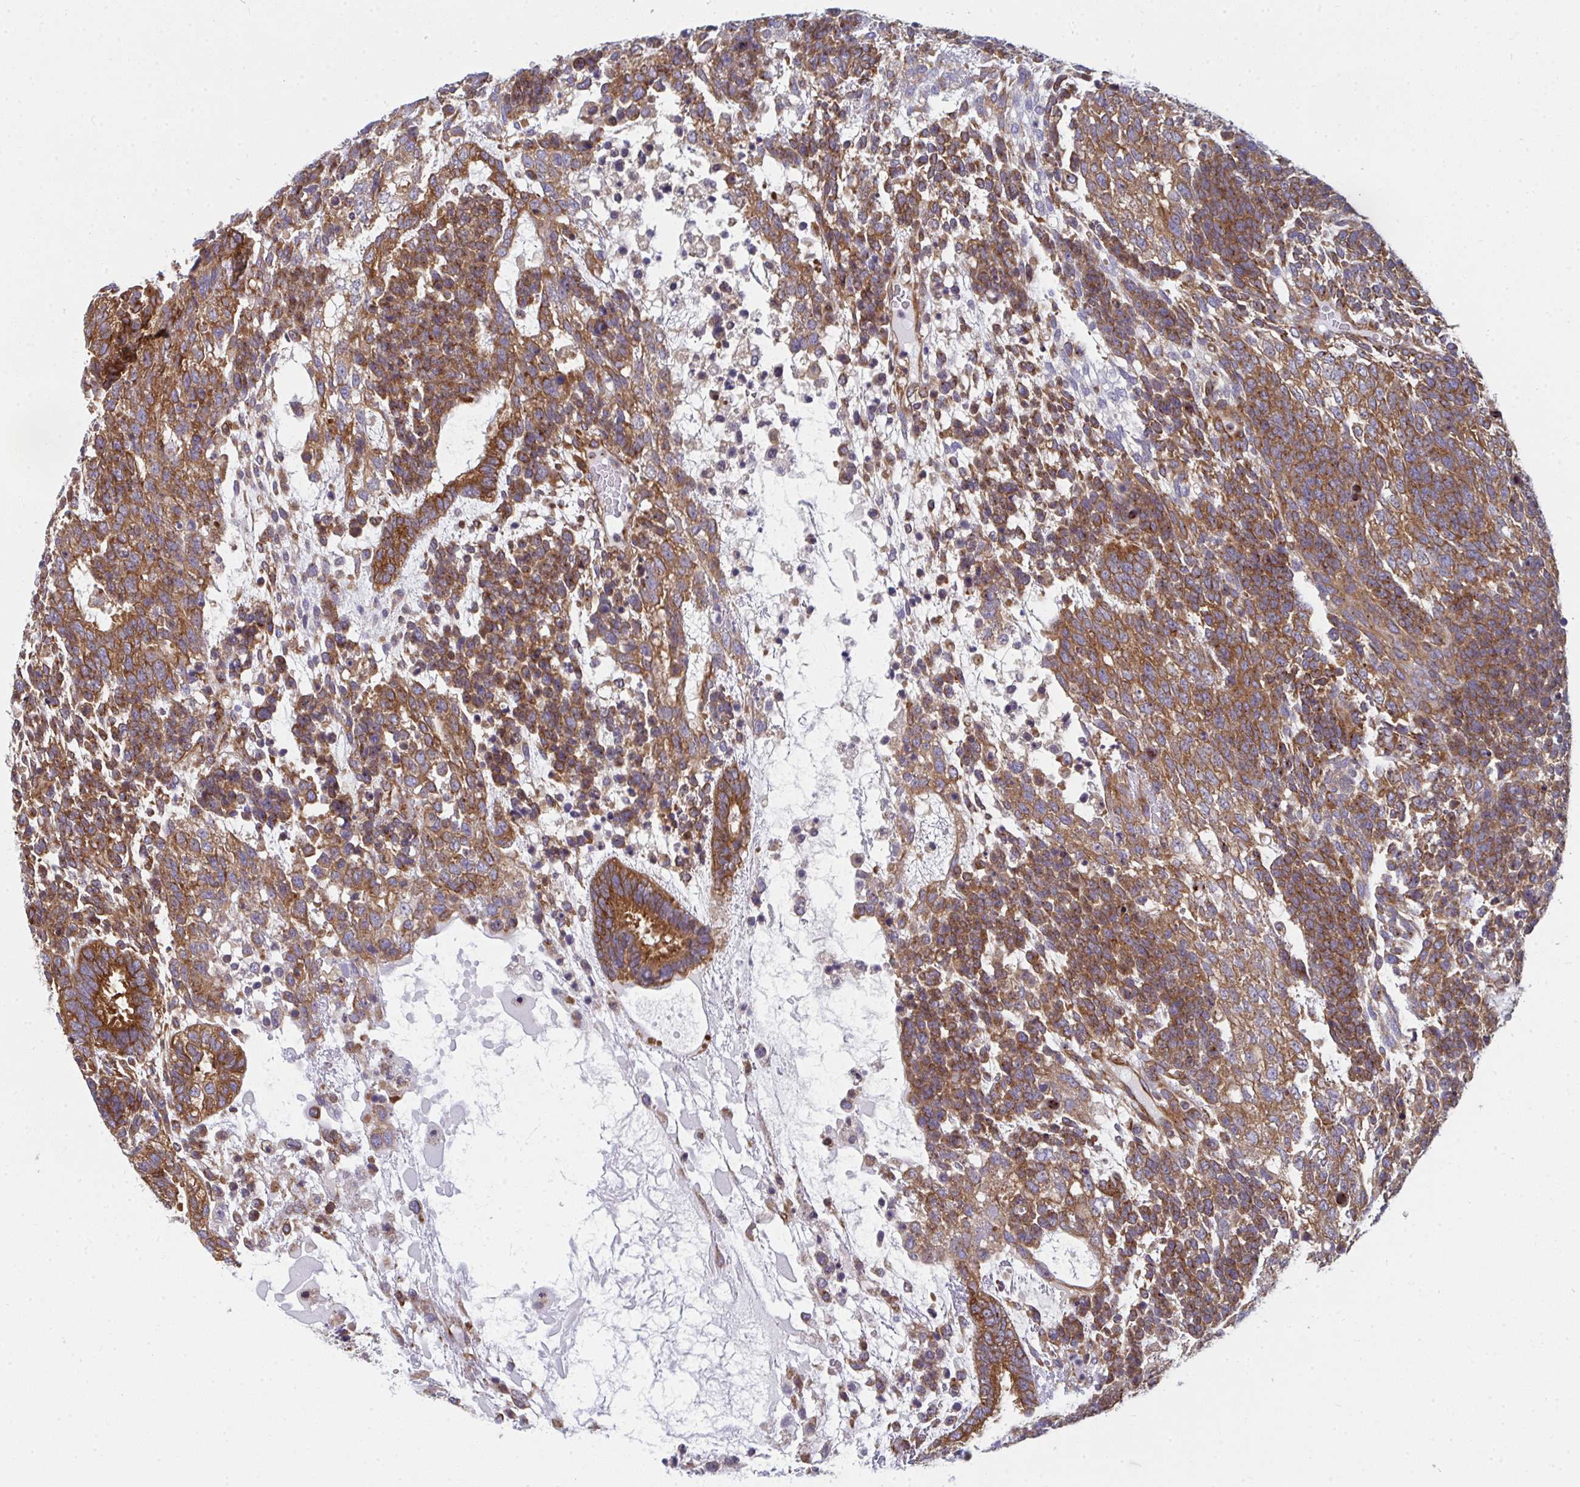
{"staining": {"intensity": "strong", "quantity": ">75%", "location": "cytoplasmic/membranous"}, "tissue": "testis cancer", "cell_type": "Tumor cells", "image_type": "cancer", "snomed": [{"axis": "morphology", "description": "Carcinoma, Embryonal, NOS"}, {"axis": "topography", "description": "Testis"}], "caption": "Approximately >75% of tumor cells in testis cancer show strong cytoplasmic/membranous protein expression as visualized by brown immunohistochemical staining.", "gene": "DYNC1I2", "patient": {"sex": "male", "age": 23}}